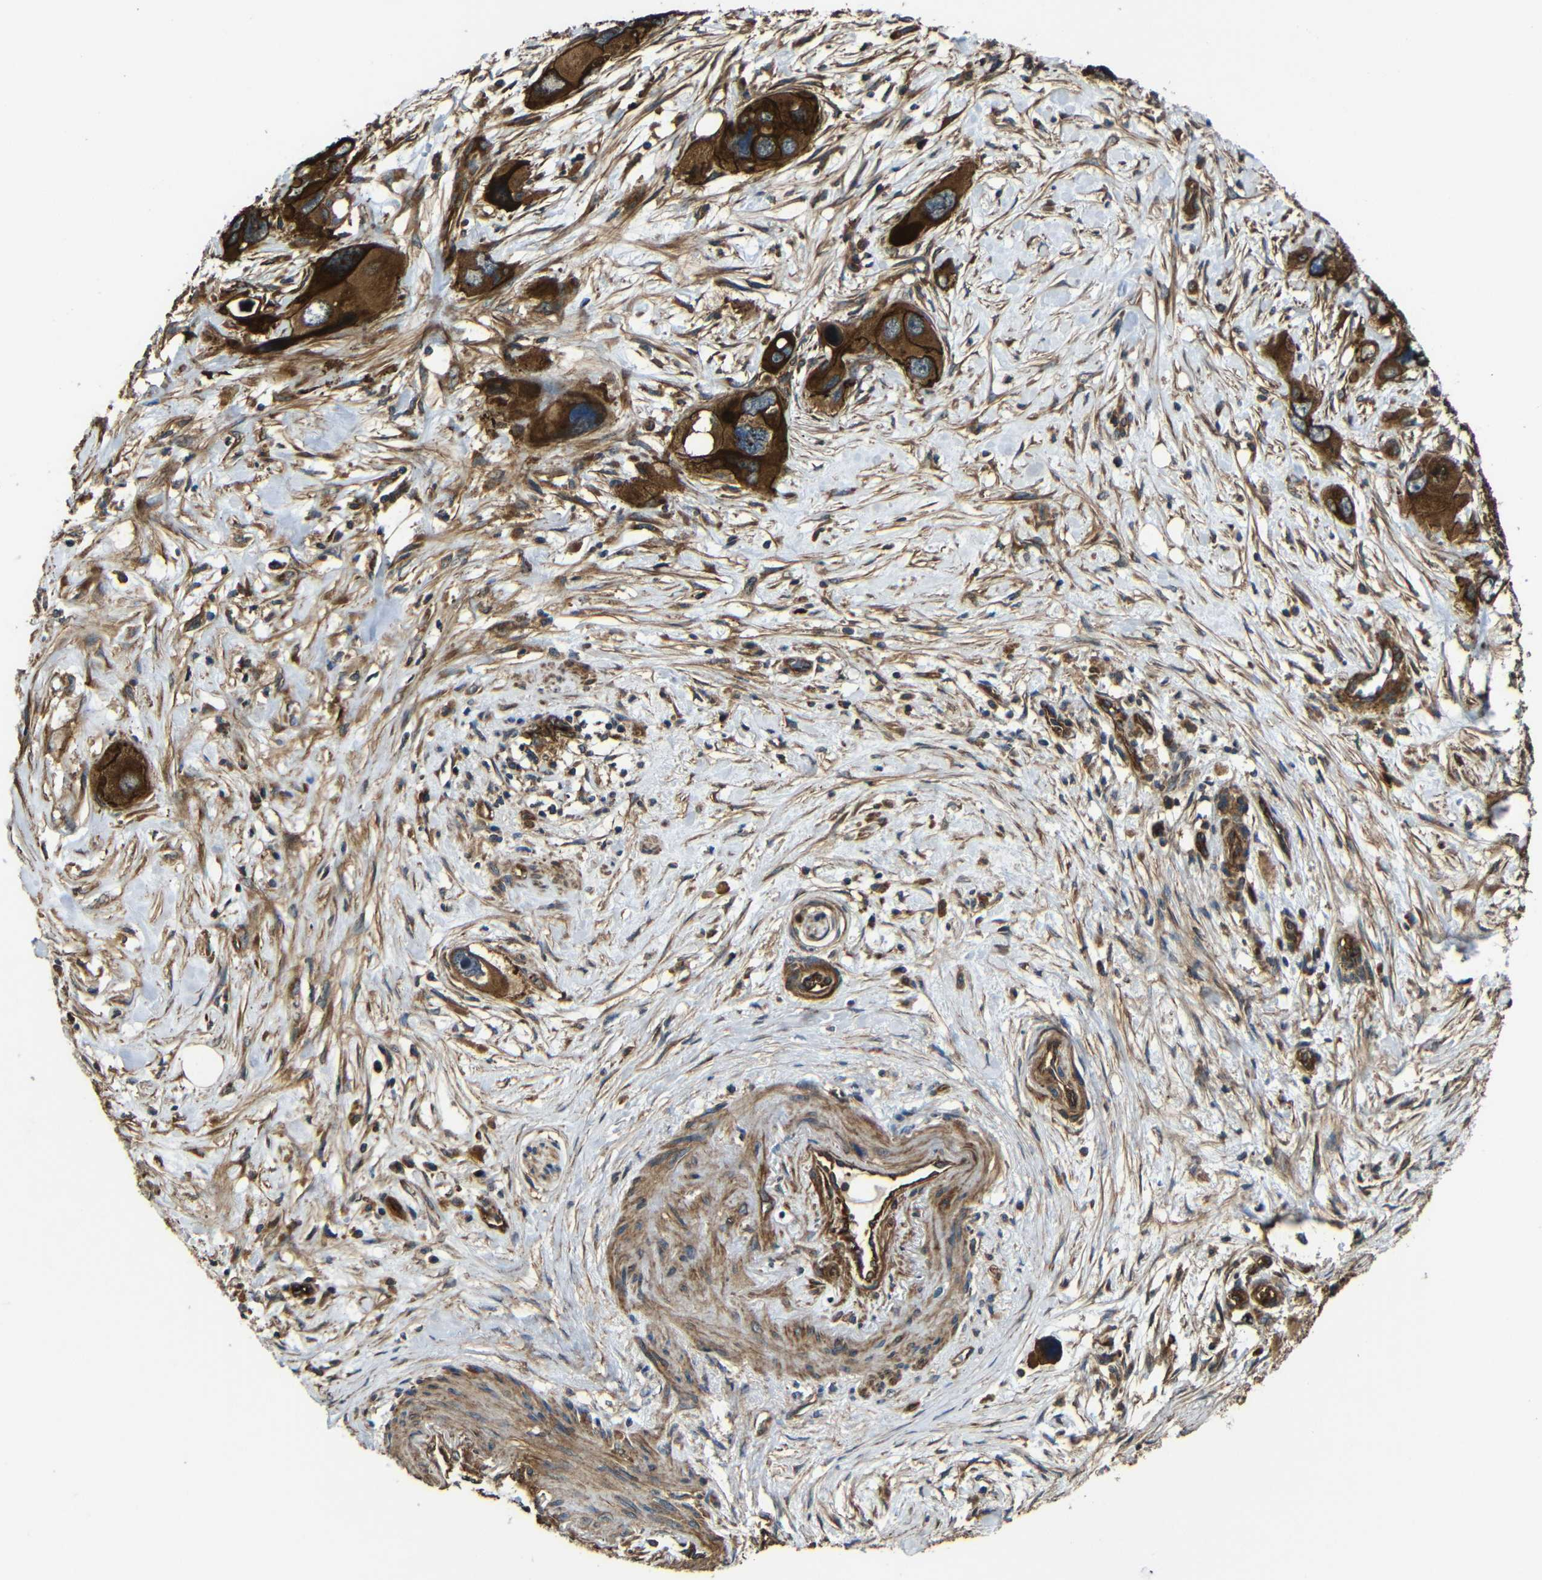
{"staining": {"intensity": "strong", "quantity": ">75%", "location": "cytoplasmic/membranous"}, "tissue": "pancreatic cancer", "cell_type": "Tumor cells", "image_type": "cancer", "snomed": [{"axis": "morphology", "description": "Adenocarcinoma, NOS"}, {"axis": "topography", "description": "Pancreas"}], "caption": "Pancreatic cancer stained for a protein reveals strong cytoplasmic/membranous positivity in tumor cells.", "gene": "PTCH1", "patient": {"sex": "male", "age": 73}}